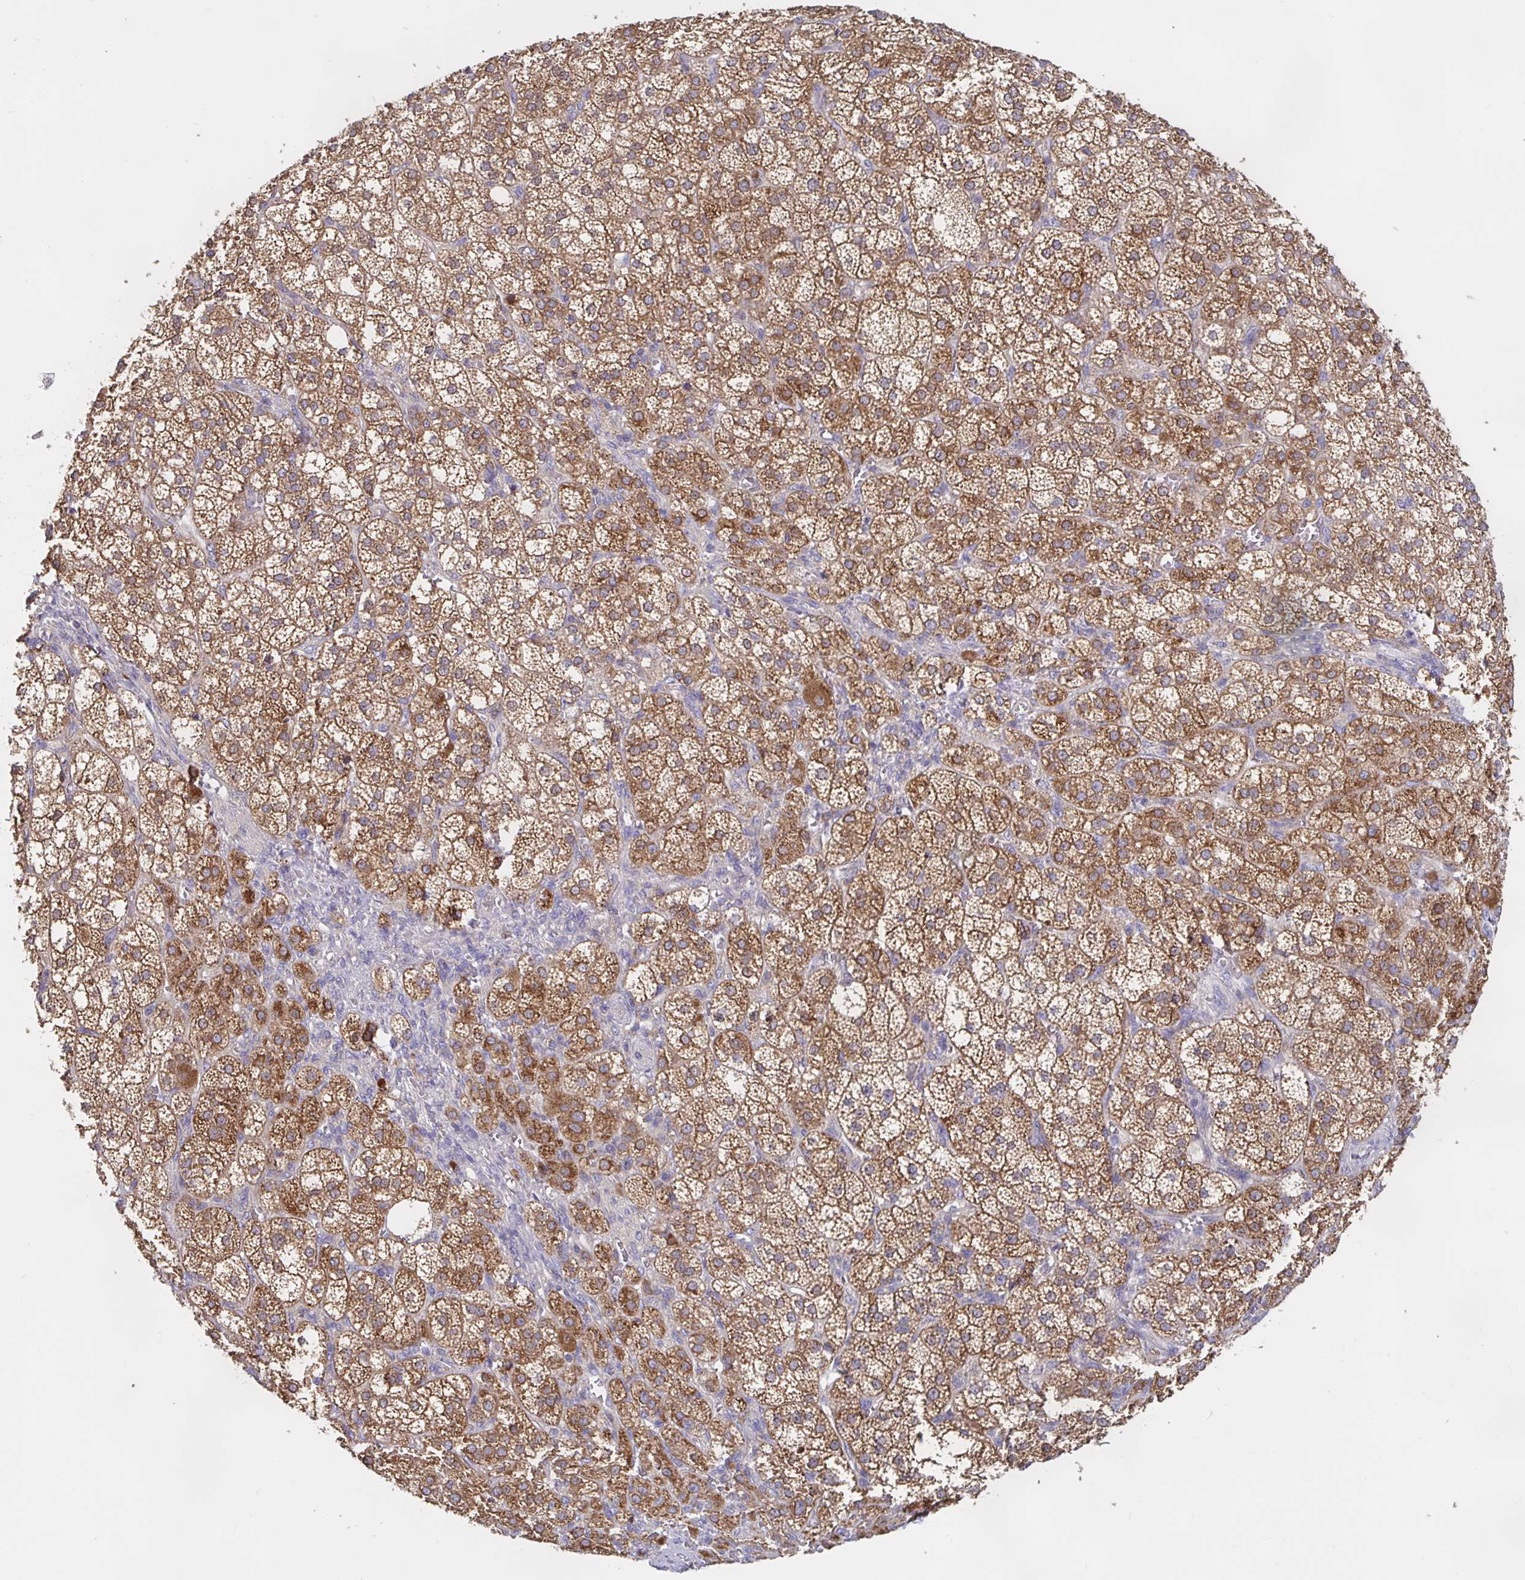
{"staining": {"intensity": "moderate", "quantity": ">75%", "location": "cytoplasmic/membranous"}, "tissue": "adrenal gland", "cell_type": "Glandular cells", "image_type": "normal", "snomed": [{"axis": "morphology", "description": "Normal tissue, NOS"}, {"axis": "topography", "description": "Adrenal gland"}], "caption": "Adrenal gland stained with DAB immunohistochemistry (IHC) demonstrates medium levels of moderate cytoplasmic/membranous expression in approximately >75% of glandular cells. The staining is performed using DAB brown chromogen to label protein expression. The nuclei are counter-stained blue using hematoxylin.", "gene": "PRDX3", "patient": {"sex": "female", "age": 60}}